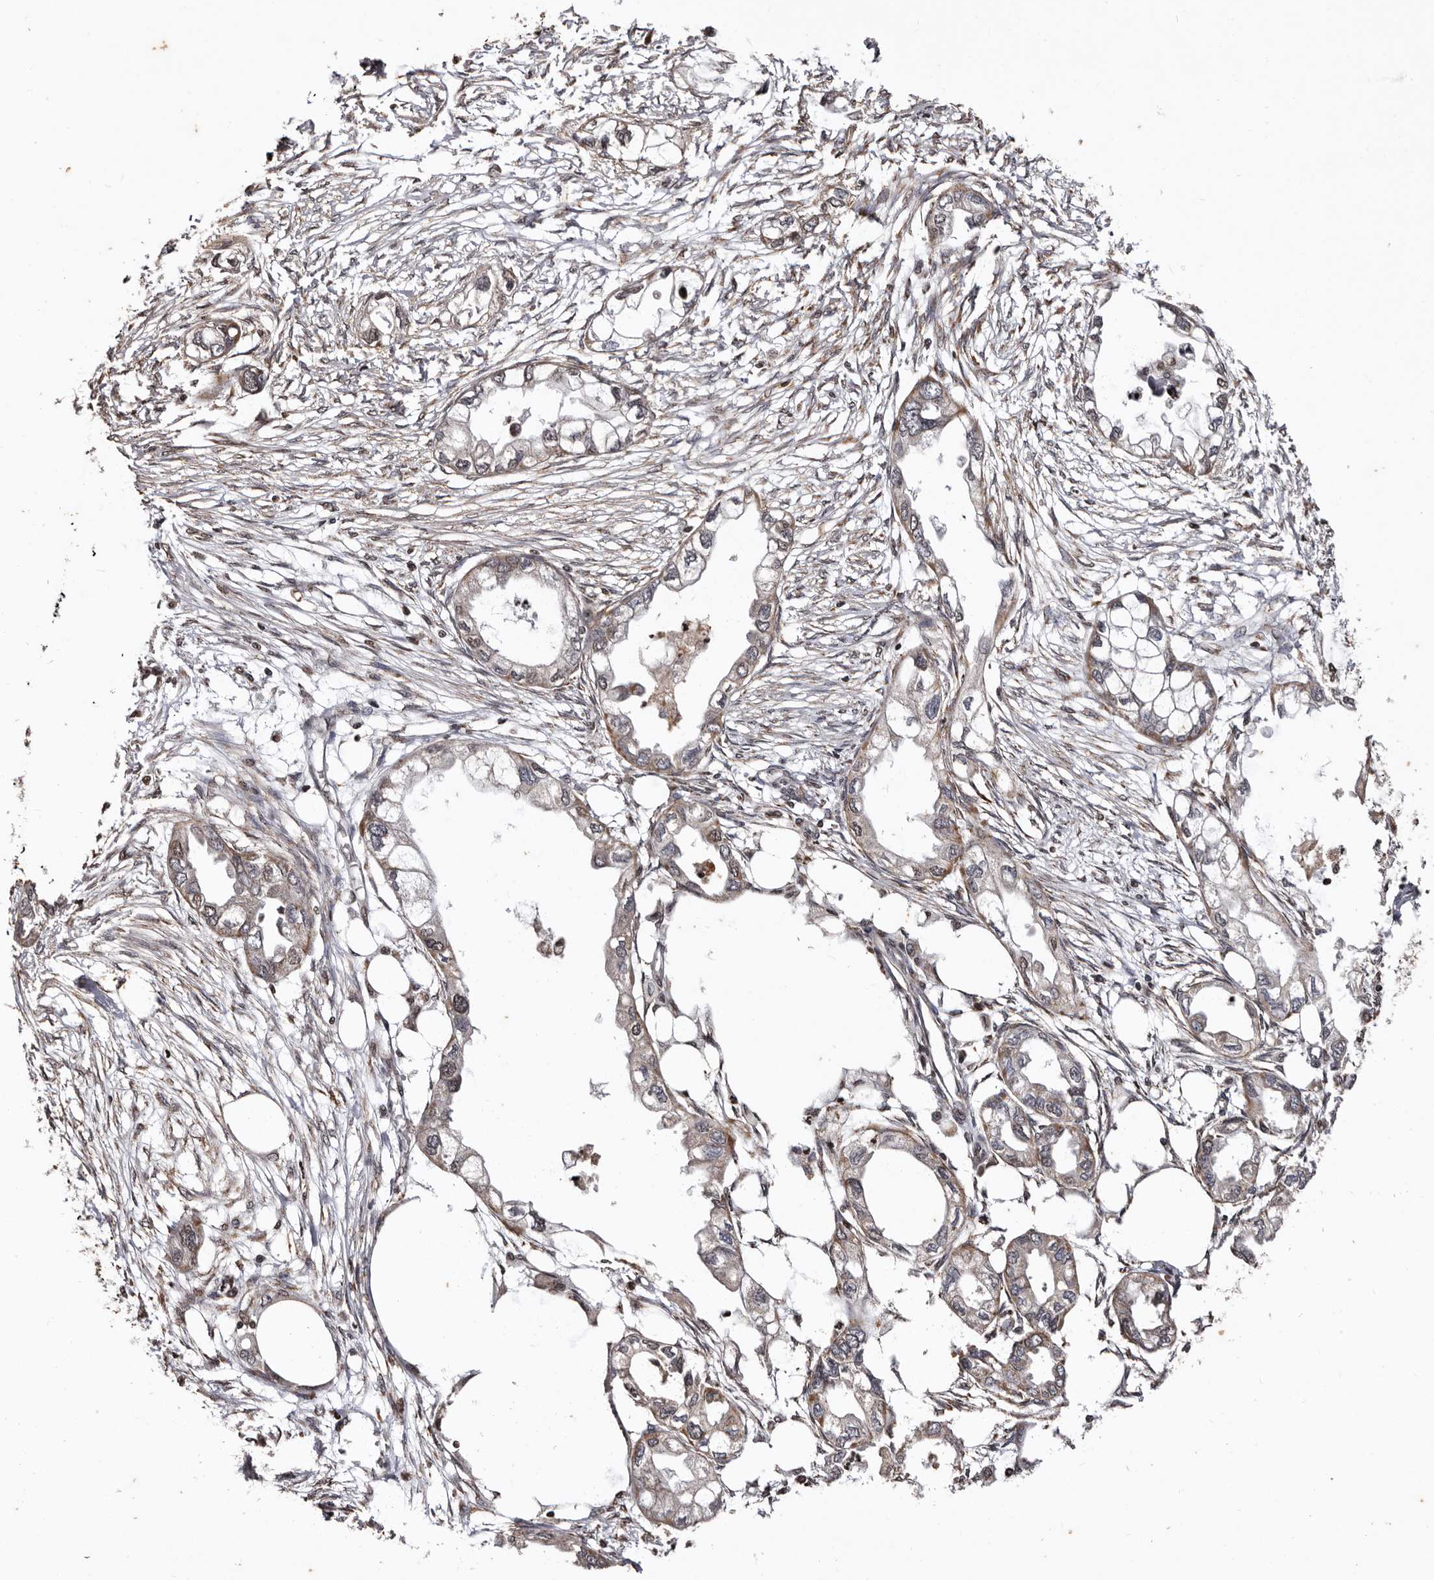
{"staining": {"intensity": "weak", "quantity": "25%-75%", "location": "cytoplasmic/membranous"}, "tissue": "endometrial cancer", "cell_type": "Tumor cells", "image_type": "cancer", "snomed": [{"axis": "morphology", "description": "Adenocarcinoma, NOS"}, {"axis": "morphology", "description": "Adenocarcinoma, metastatic, NOS"}, {"axis": "topography", "description": "Adipose tissue"}, {"axis": "topography", "description": "Endometrium"}], "caption": "Immunohistochemical staining of human endometrial adenocarcinoma shows low levels of weak cytoplasmic/membranous protein staining in approximately 25%-75% of tumor cells. (Brightfield microscopy of DAB IHC at high magnification).", "gene": "CCDC190", "patient": {"sex": "female", "age": 67}}